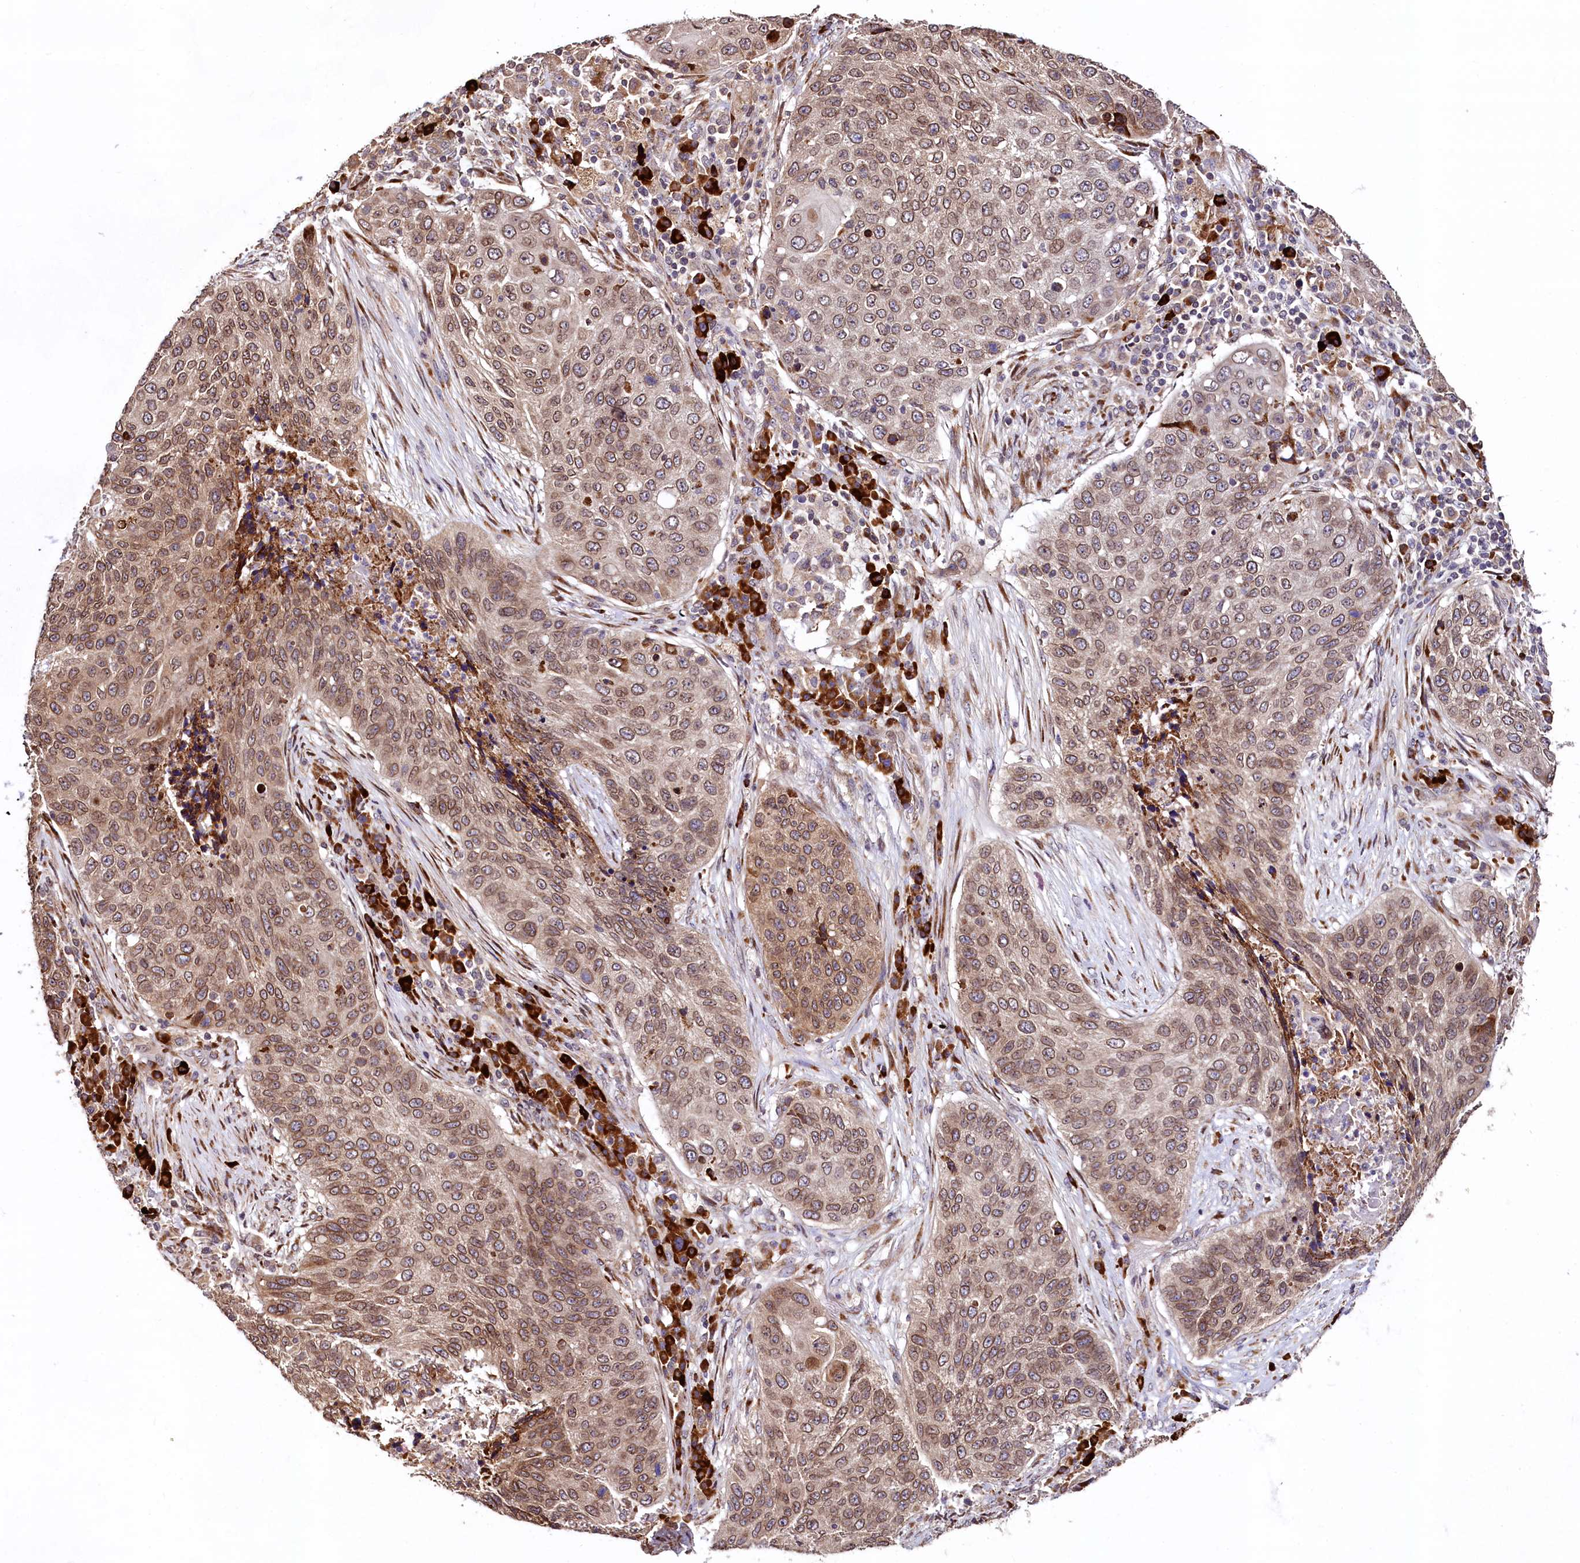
{"staining": {"intensity": "moderate", "quantity": "25%-75%", "location": "cytoplasmic/membranous,nuclear"}, "tissue": "lung cancer", "cell_type": "Tumor cells", "image_type": "cancer", "snomed": [{"axis": "morphology", "description": "Squamous cell carcinoma, NOS"}, {"axis": "topography", "description": "Lung"}], "caption": "Immunohistochemistry (IHC) (DAB) staining of lung squamous cell carcinoma demonstrates moderate cytoplasmic/membranous and nuclear protein positivity in about 25%-75% of tumor cells. The staining was performed using DAB (3,3'-diaminobenzidine) to visualize the protein expression in brown, while the nuclei were stained in blue with hematoxylin (Magnification: 20x).", "gene": "C5orf15", "patient": {"sex": "female", "age": 63}}